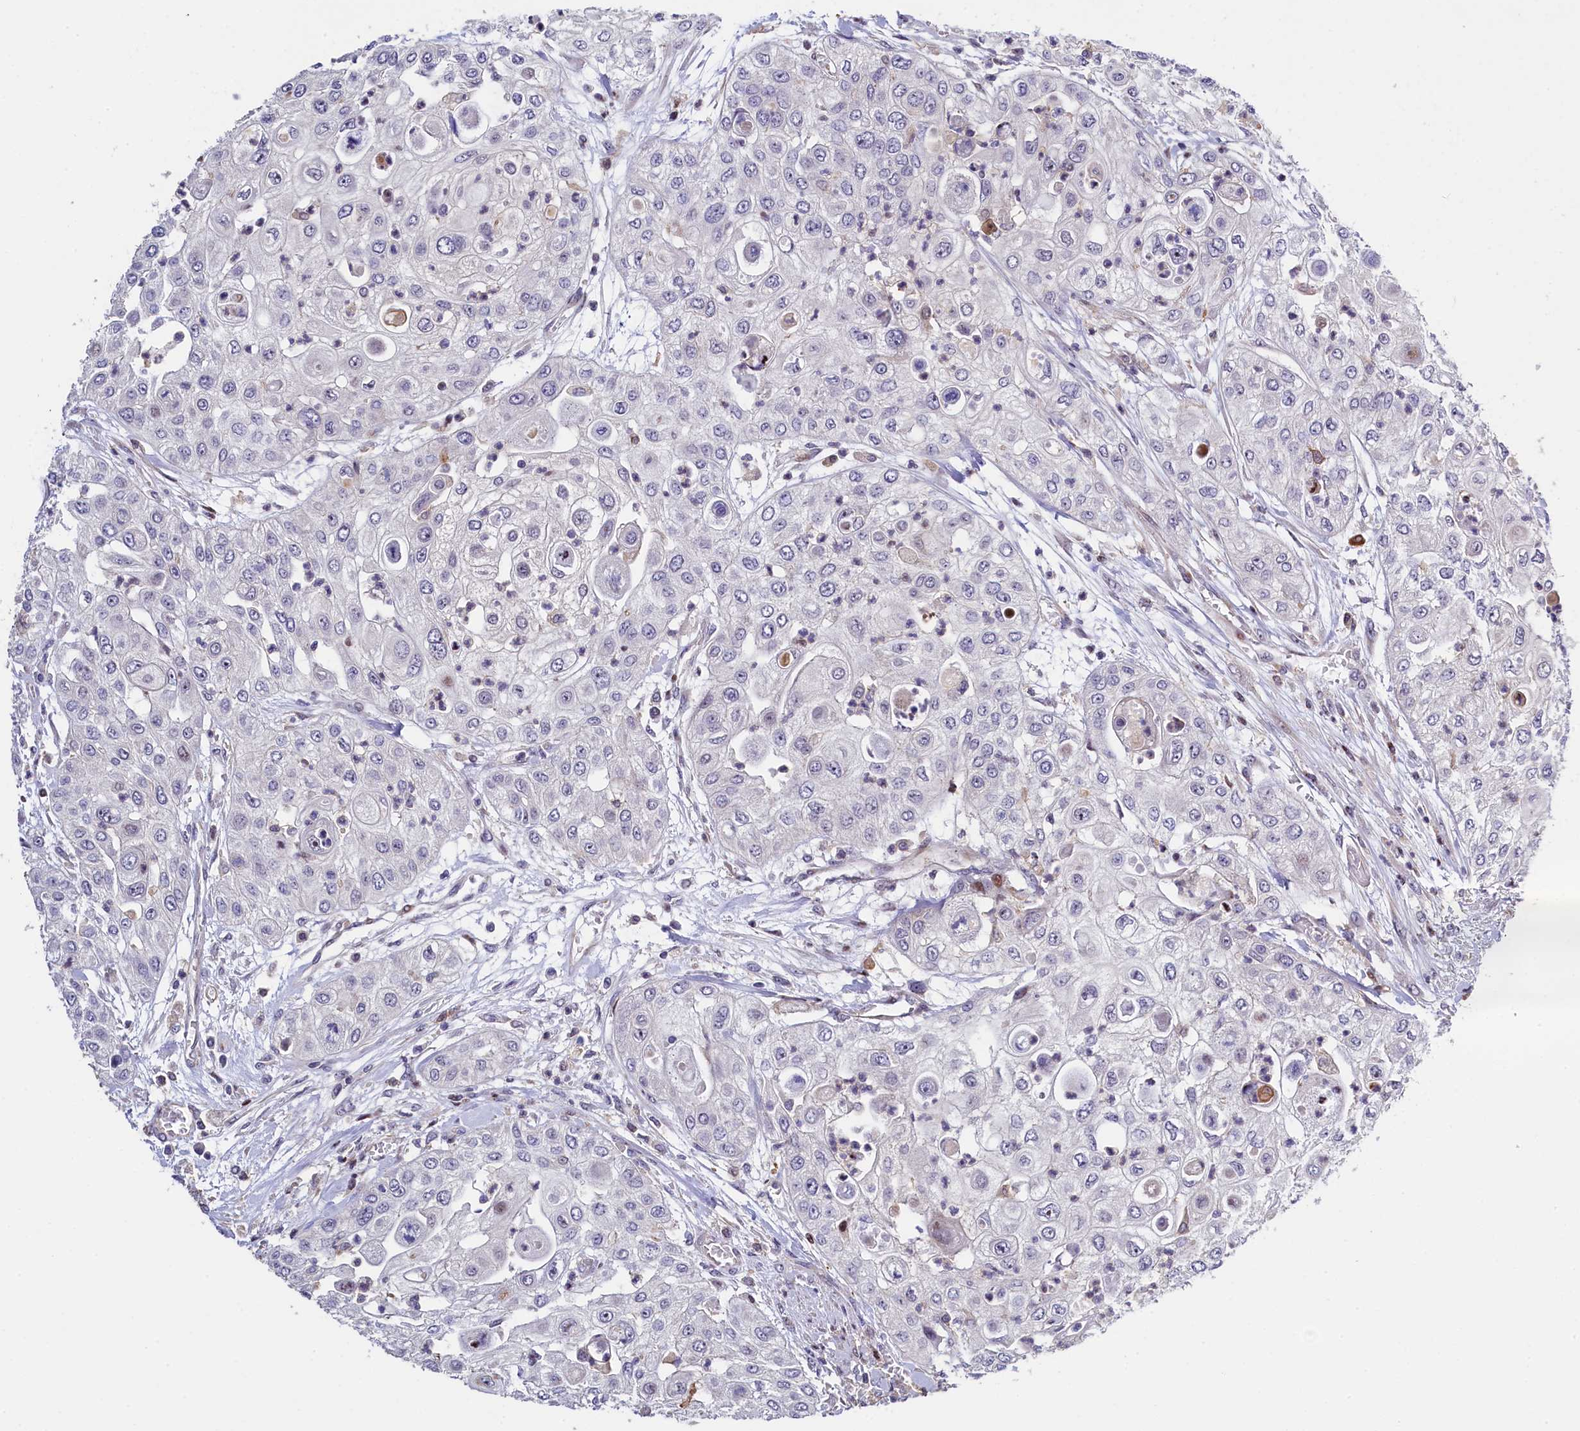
{"staining": {"intensity": "negative", "quantity": "none", "location": "none"}, "tissue": "urothelial cancer", "cell_type": "Tumor cells", "image_type": "cancer", "snomed": [{"axis": "morphology", "description": "Urothelial carcinoma, High grade"}, {"axis": "topography", "description": "Urinary bladder"}], "caption": "High magnification brightfield microscopy of urothelial carcinoma (high-grade) stained with DAB (brown) and counterstained with hematoxylin (blue): tumor cells show no significant positivity.", "gene": "TGDS", "patient": {"sex": "female", "age": 79}}